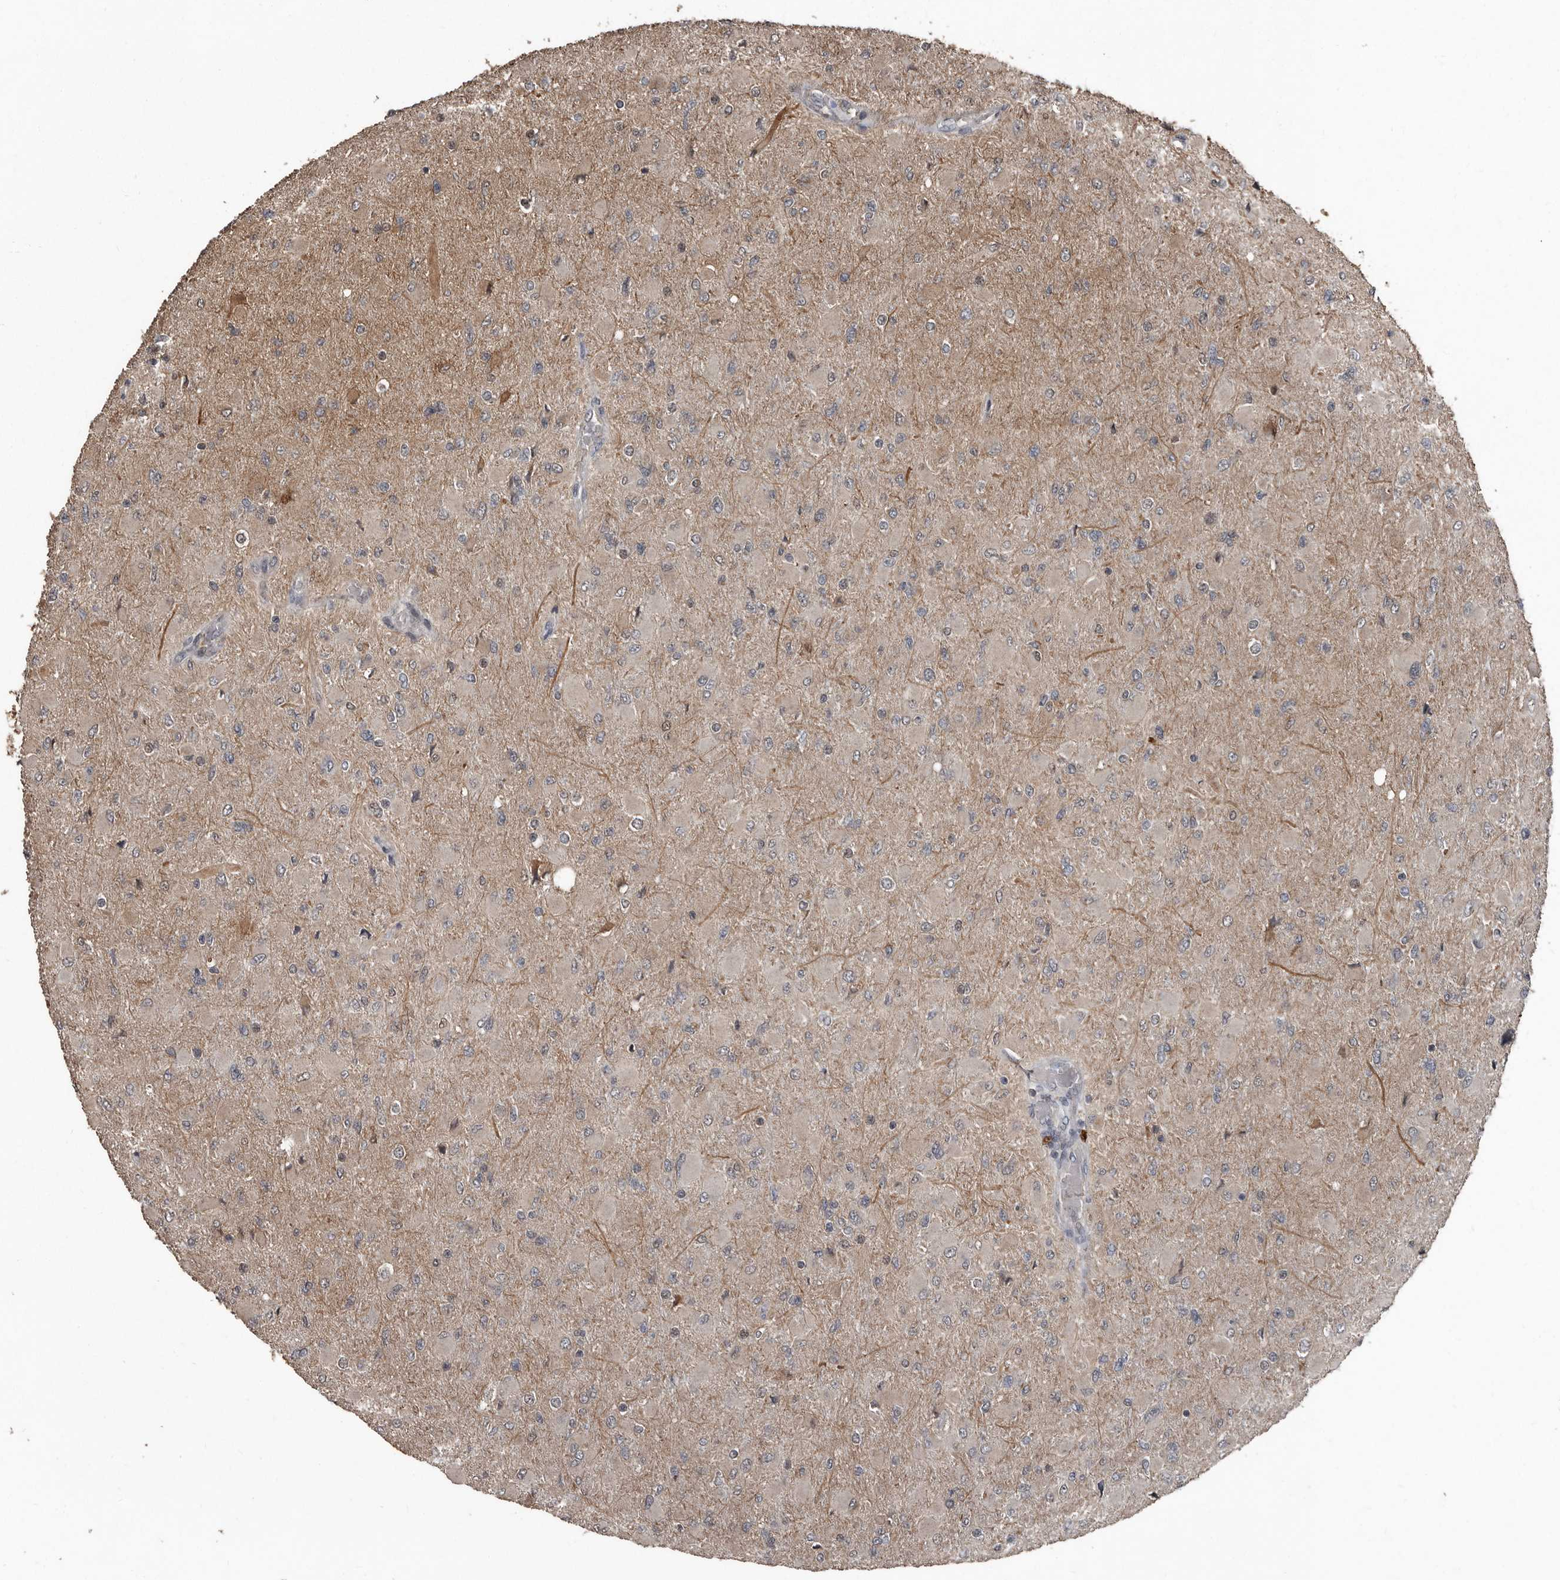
{"staining": {"intensity": "weak", "quantity": ">75%", "location": "cytoplasmic/membranous"}, "tissue": "glioma", "cell_type": "Tumor cells", "image_type": "cancer", "snomed": [{"axis": "morphology", "description": "Glioma, malignant, High grade"}, {"axis": "topography", "description": "Cerebral cortex"}], "caption": "Approximately >75% of tumor cells in malignant high-grade glioma reveal weak cytoplasmic/membranous protein positivity as visualized by brown immunohistochemical staining.", "gene": "FSBP", "patient": {"sex": "female", "age": 36}}